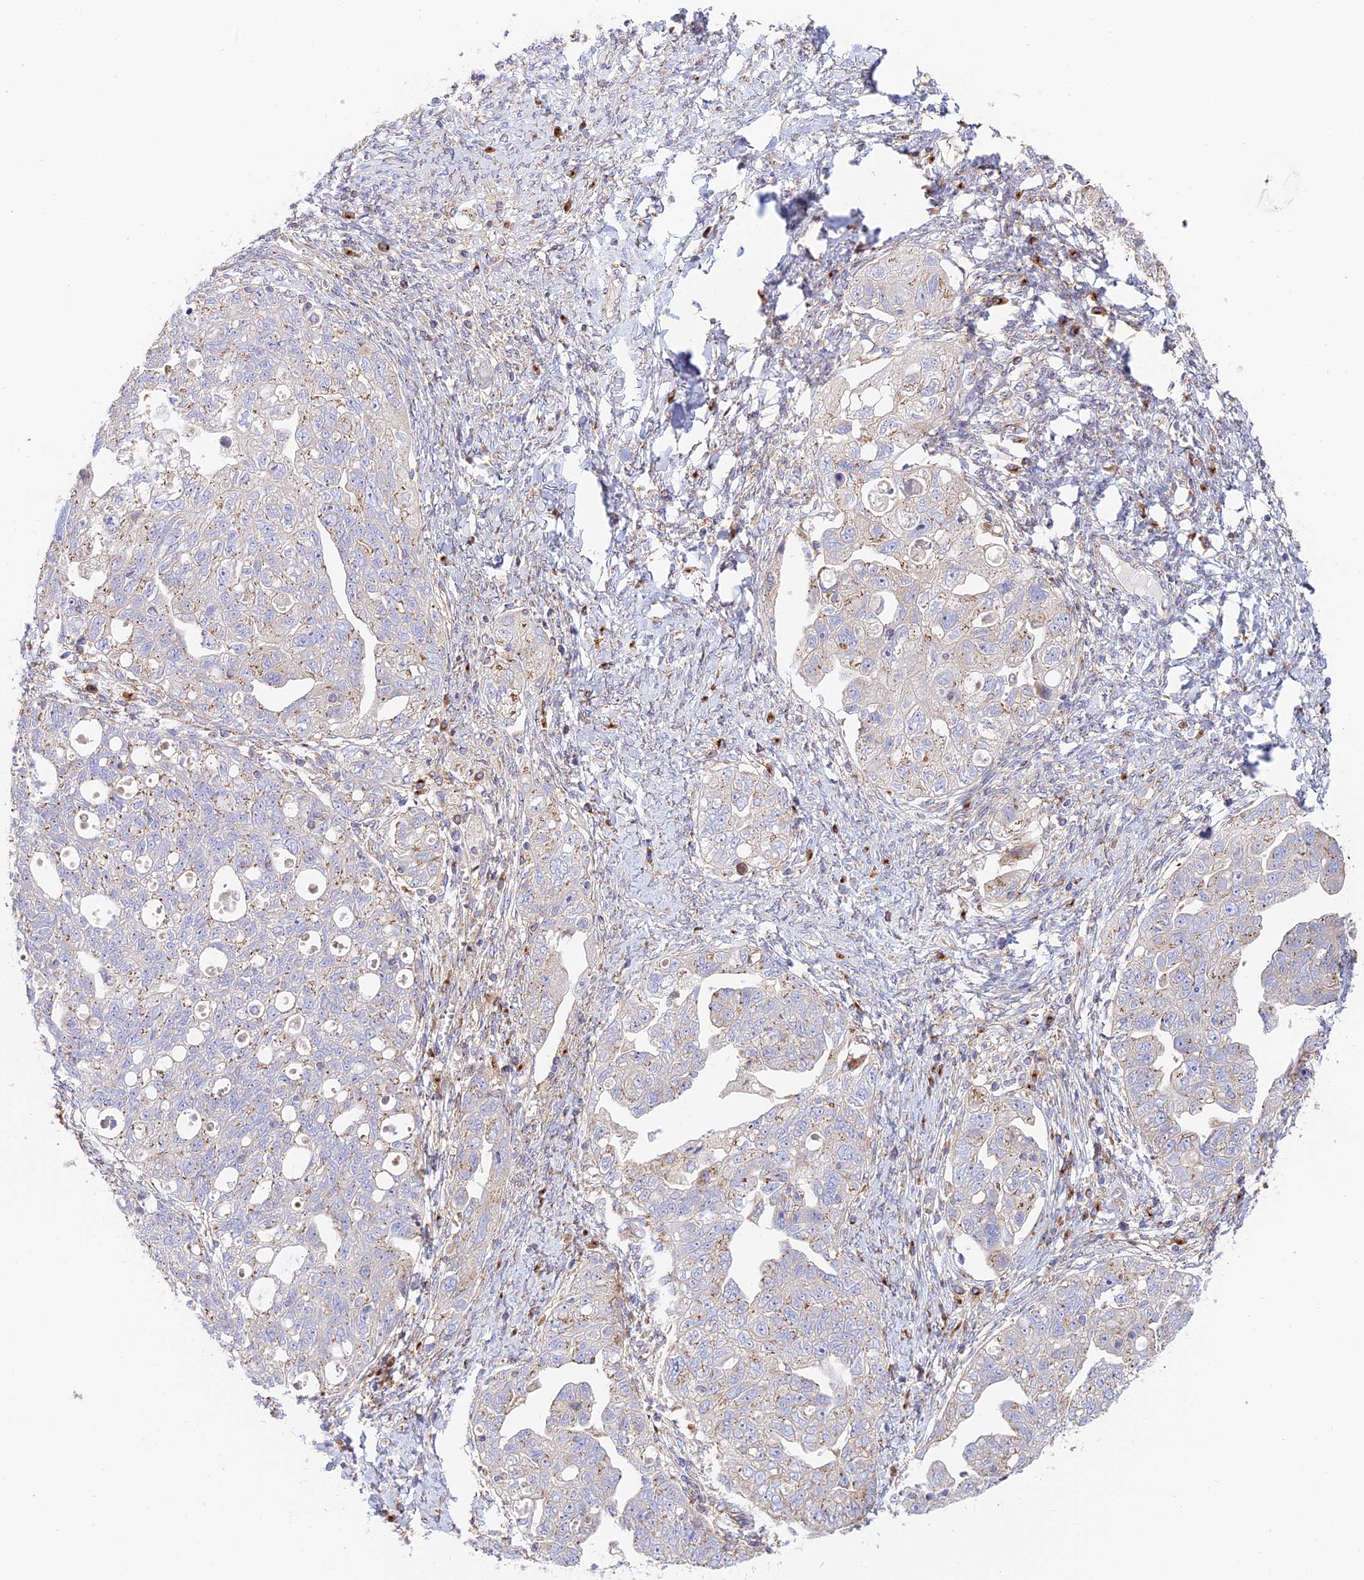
{"staining": {"intensity": "weak", "quantity": "<25%", "location": "cytoplasmic/membranous"}, "tissue": "ovarian cancer", "cell_type": "Tumor cells", "image_type": "cancer", "snomed": [{"axis": "morphology", "description": "Carcinoma, NOS"}, {"axis": "morphology", "description": "Cystadenocarcinoma, serous, NOS"}, {"axis": "topography", "description": "Ovary"}], "caption": "A micrograph of ovarian cancer (carcinoma) stained for a protein reveals no brown staining in tumor cells.", "gene": "GOLGA3", "patient": {"sex": "female", "age": 69}}